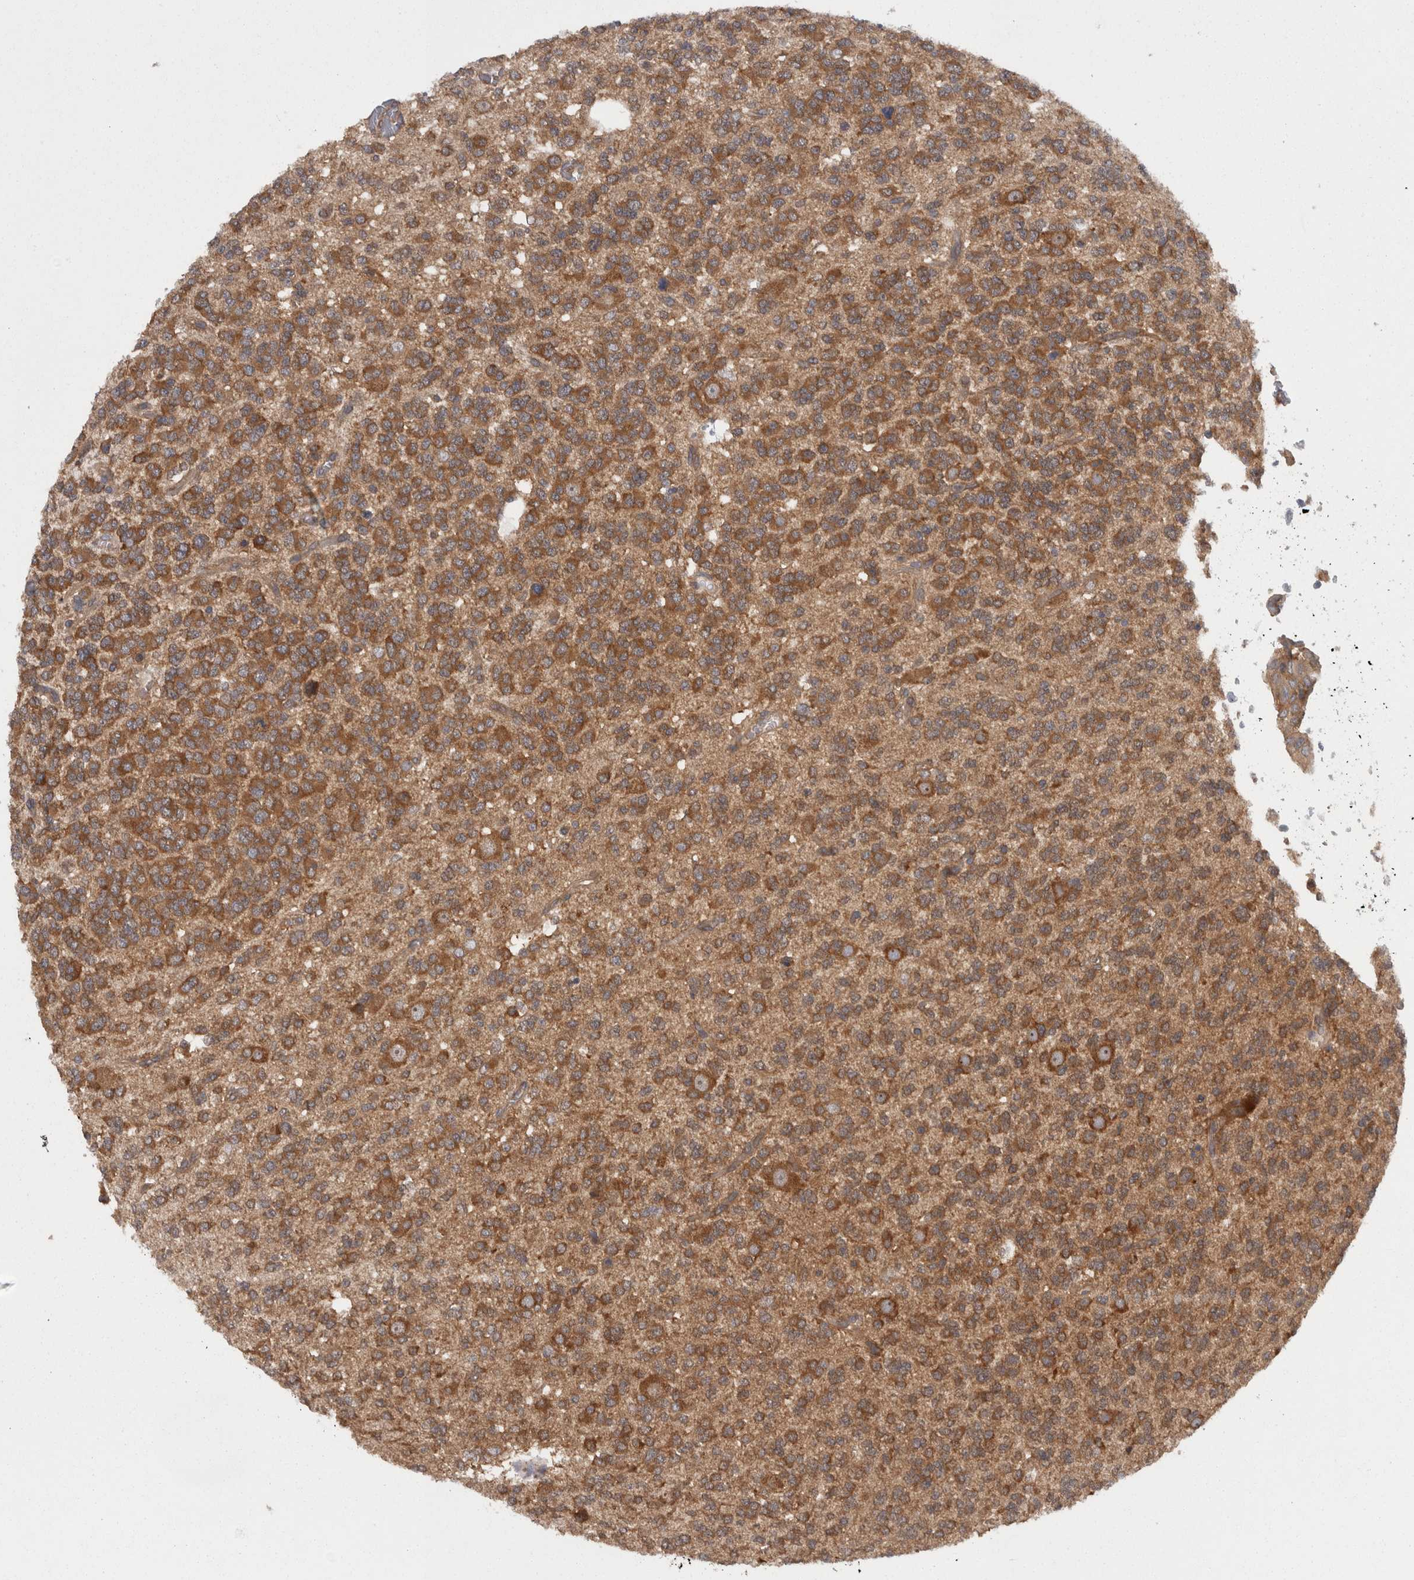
{"staining": {"intensity": "moderate", "quantity": ">75%", "location": "cytoplasmic/membranous"}, "tissue": "glioma", "cell_type": "Tumor cells", "image_type": "cancer", "snomed": [{"axis": "morphology", "description": "Glioma, malignant, Low grade"}, {"axis": "topography", "description": "Brain"}], "caption": "Moderate cytoplasmic/membranous protein expression is identified in about >75% of tumor cells in glioma.", "gene": "SMCR8", "patient": {"sex": "male", "age": 38}}